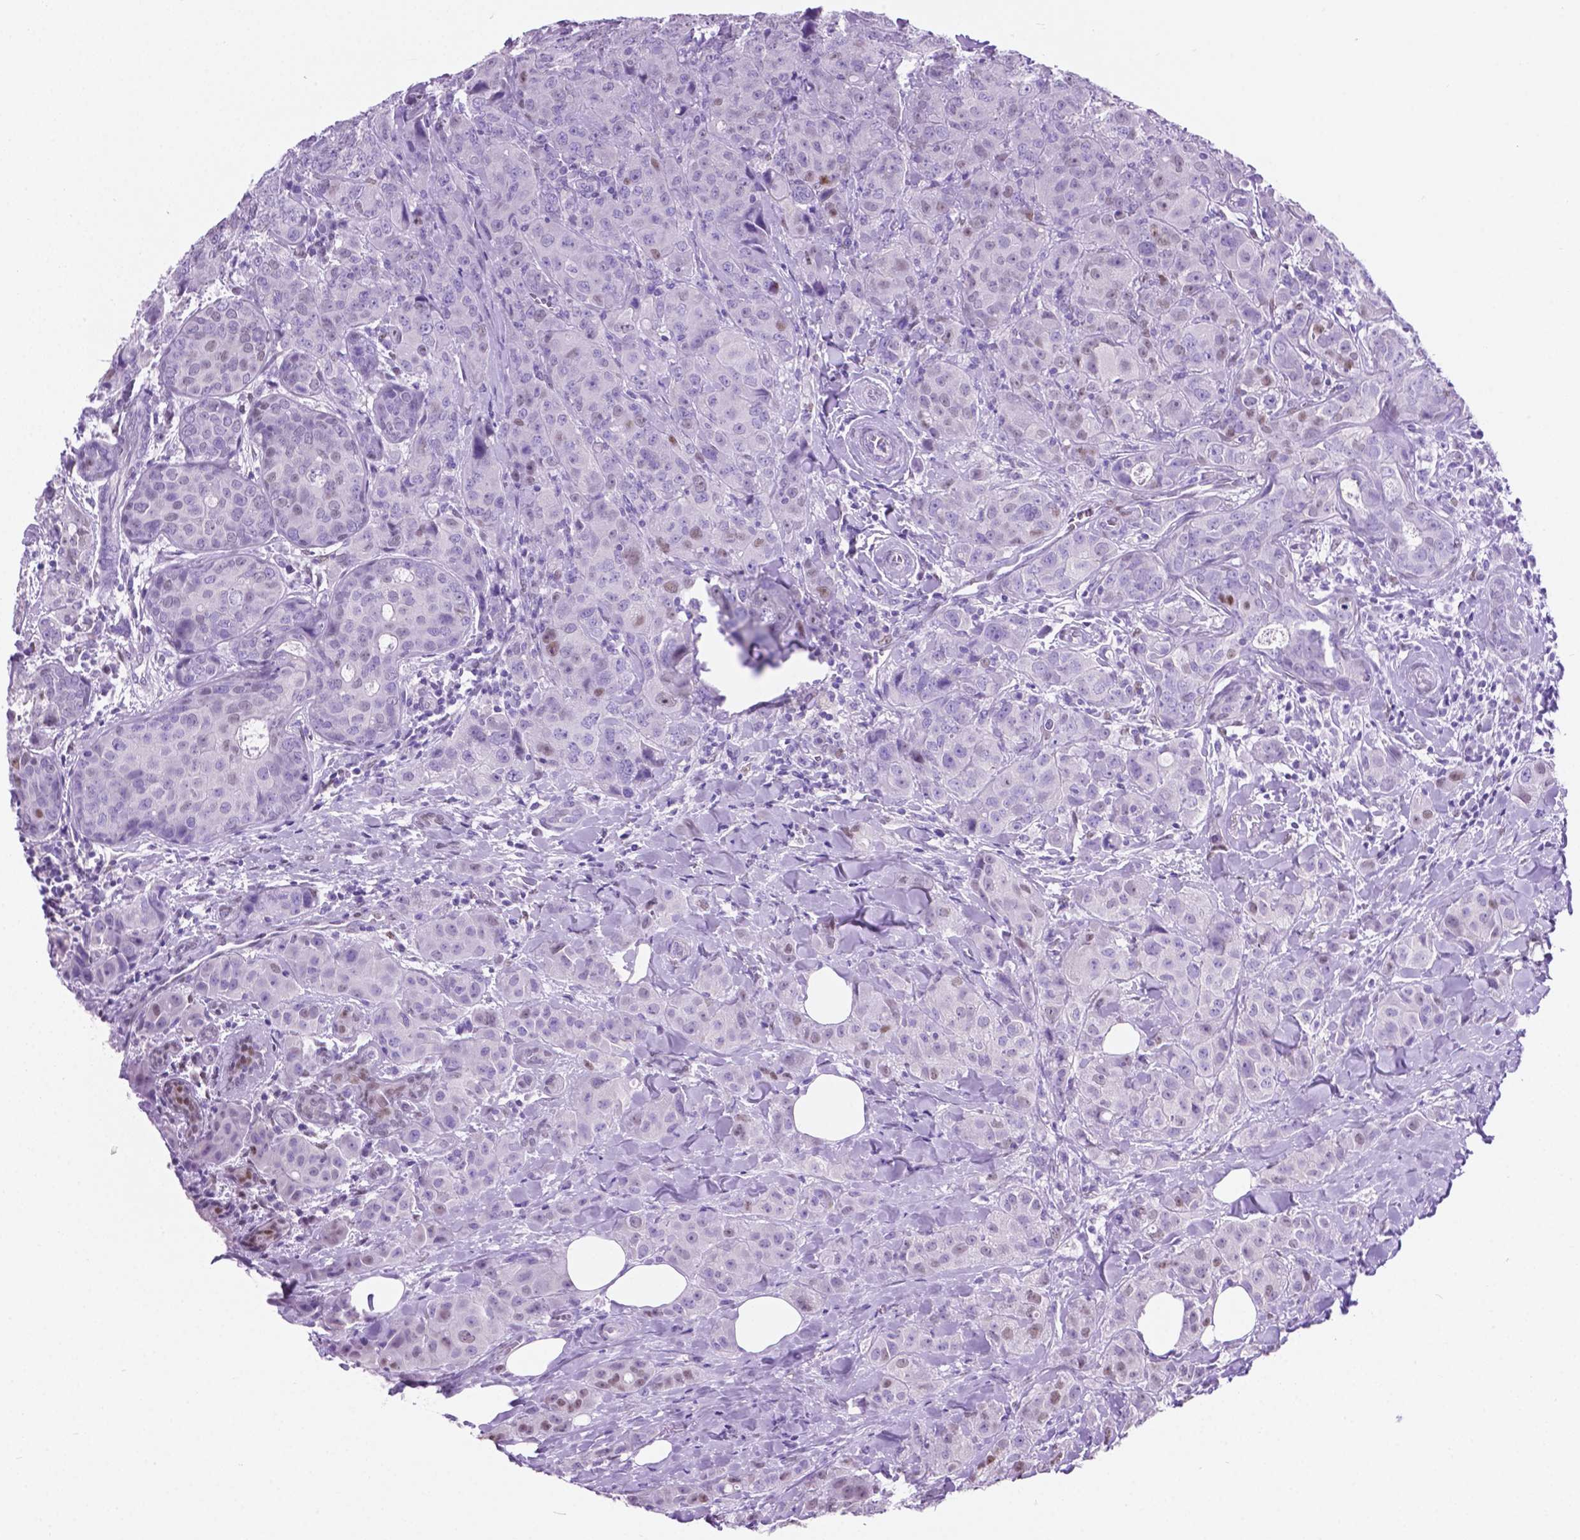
{"staining": {"intensity": "weak", "quantity": "<25%", "location": "nuclear"}, "tissue": "breast cancer", "cell_type": "Tumor cells", "image_type": "cancer", "snomed": [{"axis": "morphology", "description": "Duct carcinoma"}, {"axis": "topography", "description": "Breast"}], "caption": "Protein analysis of breast invasive ductal carcinoma shows no significant expression in tumor cells.", "gene": "TMEM210", "patient": {"sex": "female", "age": 43}}